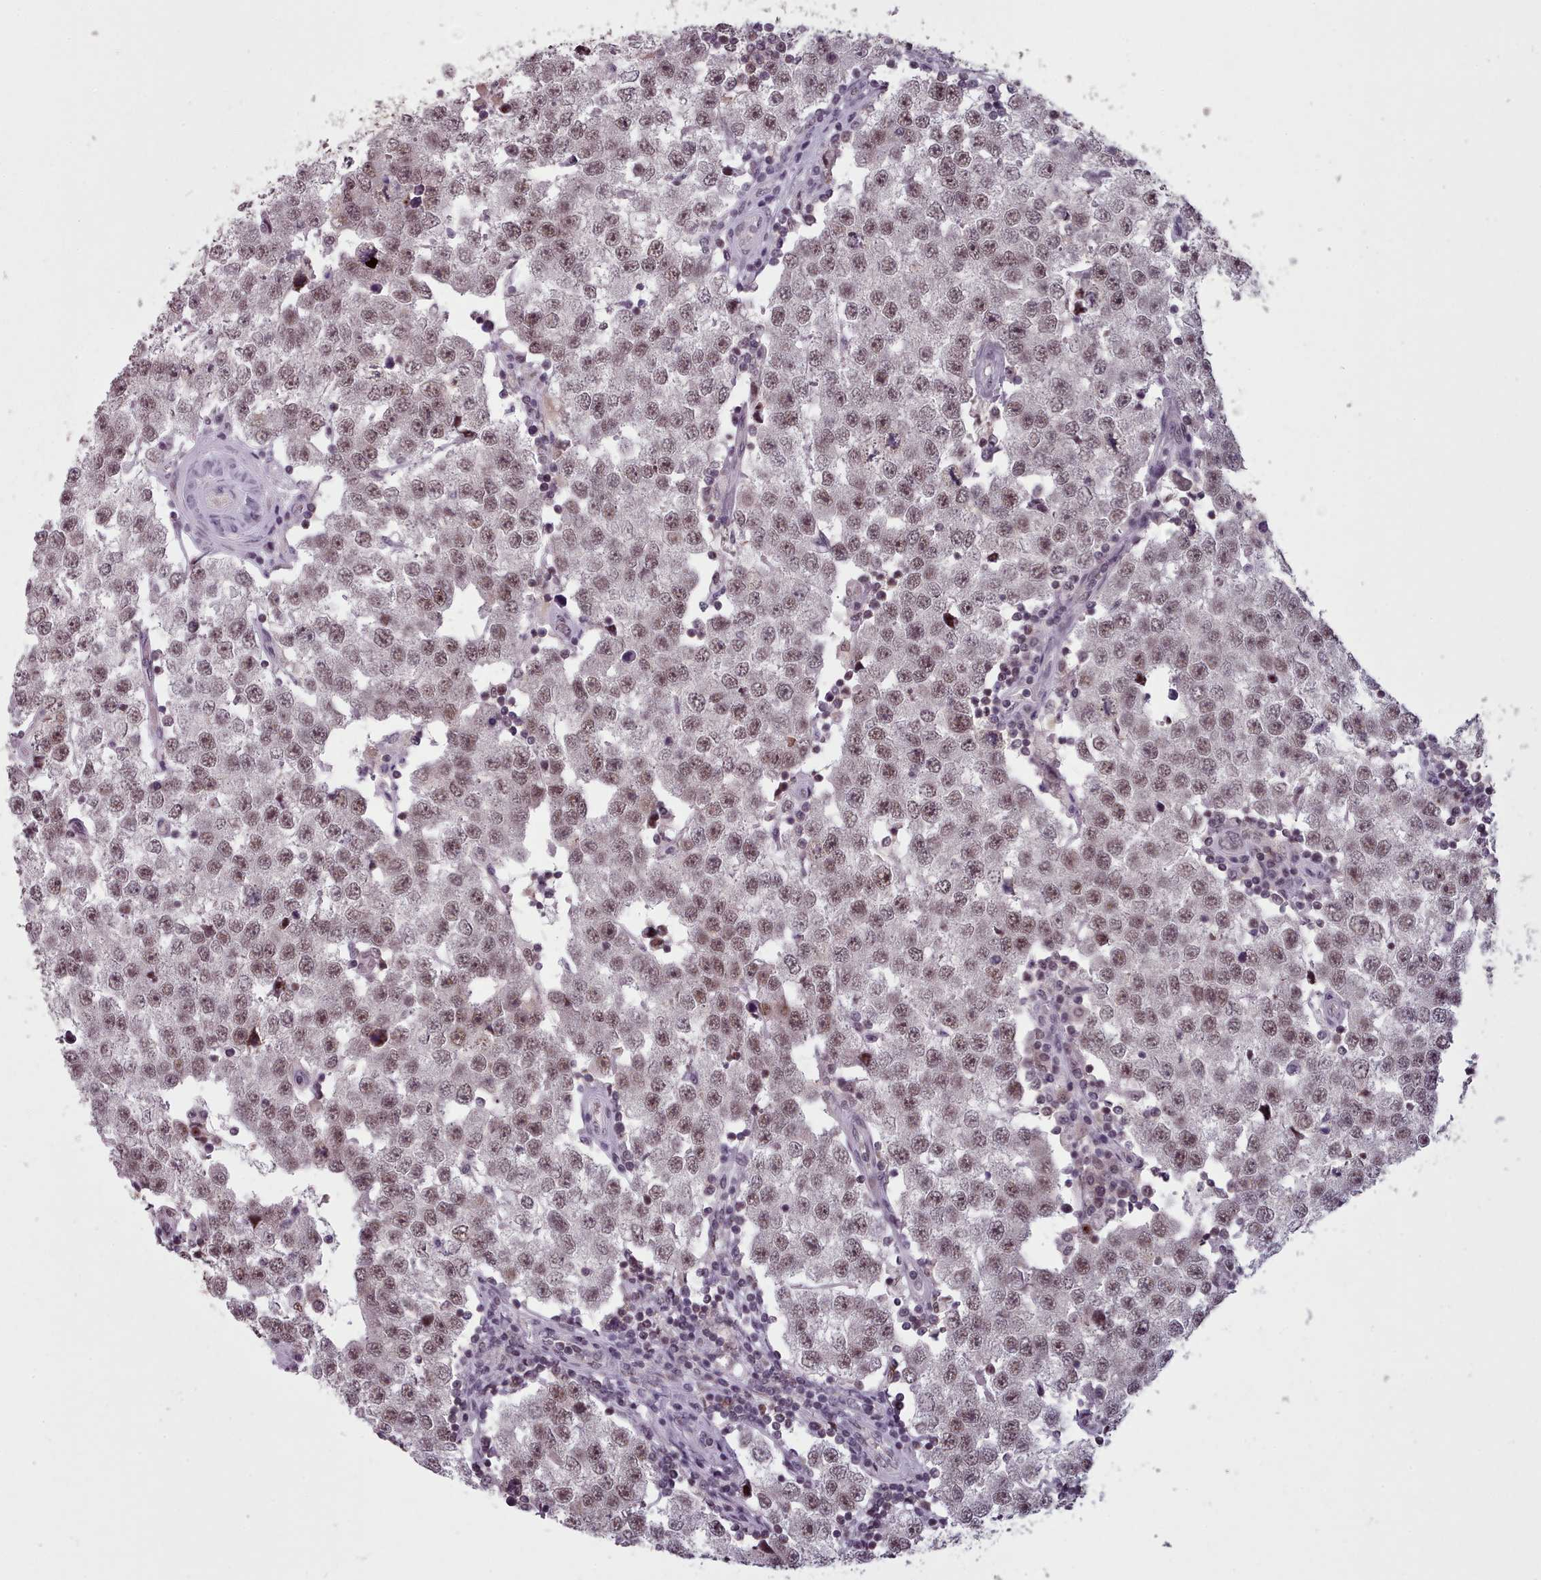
{"staining": {"intensity": "moderate", "quantity": ">75%", "location": "nuclear"}, "tissue": "testis cancer", "cell_type": "Tumor cells", "image_type": "cancer", "snomed": [{"axis": "morphology", "description": "Seminoma, NOS"}, {"axis": "topography", "description": "Testis"}], "caption": "Moderate nuclear positivity is present in about >75% of tumor cells in seminoma (testis).", "gene": "SRSF9", "patient": {"sex": "male", "age": 34}}